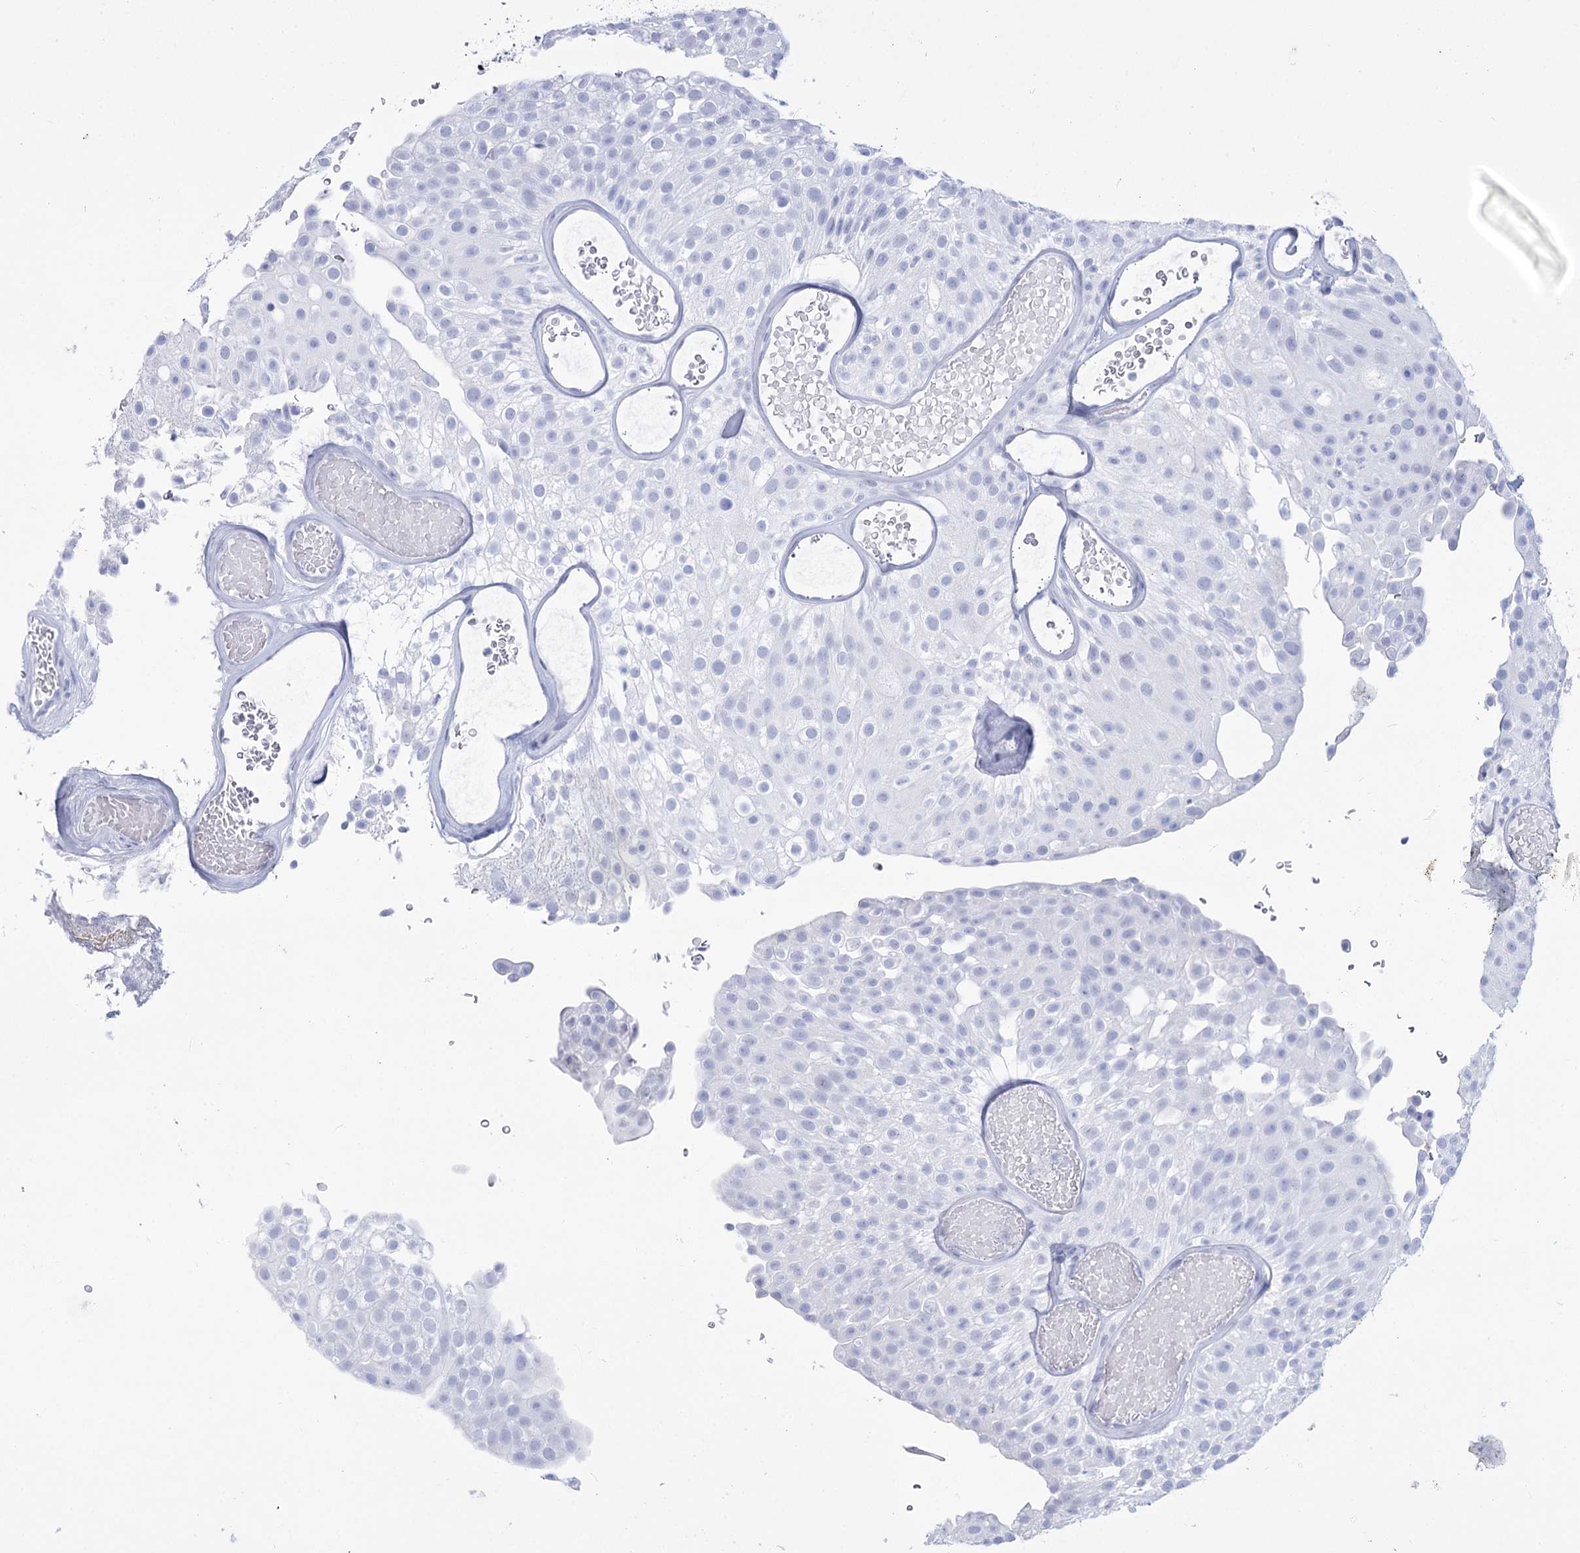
{"staining": {"intensity": "negative", "quantity": "none", "location": "none"}, "tissue": "urothelial cancer", "cell_type": "Tumor cells", "image_type": "cancer", "snomed": [{"axis": "morphology", "description": "Urothelial carcinoma, Low grade"}, {"axis": "topography", "description": "Urinary bladder"}], "caption": "Urothelial carcinoma (low-grade) stained for a protein using IHC reveals no positivity tumor cells.", "gene": "RNF186", "patient": {"sex": "male", "age": 78}}